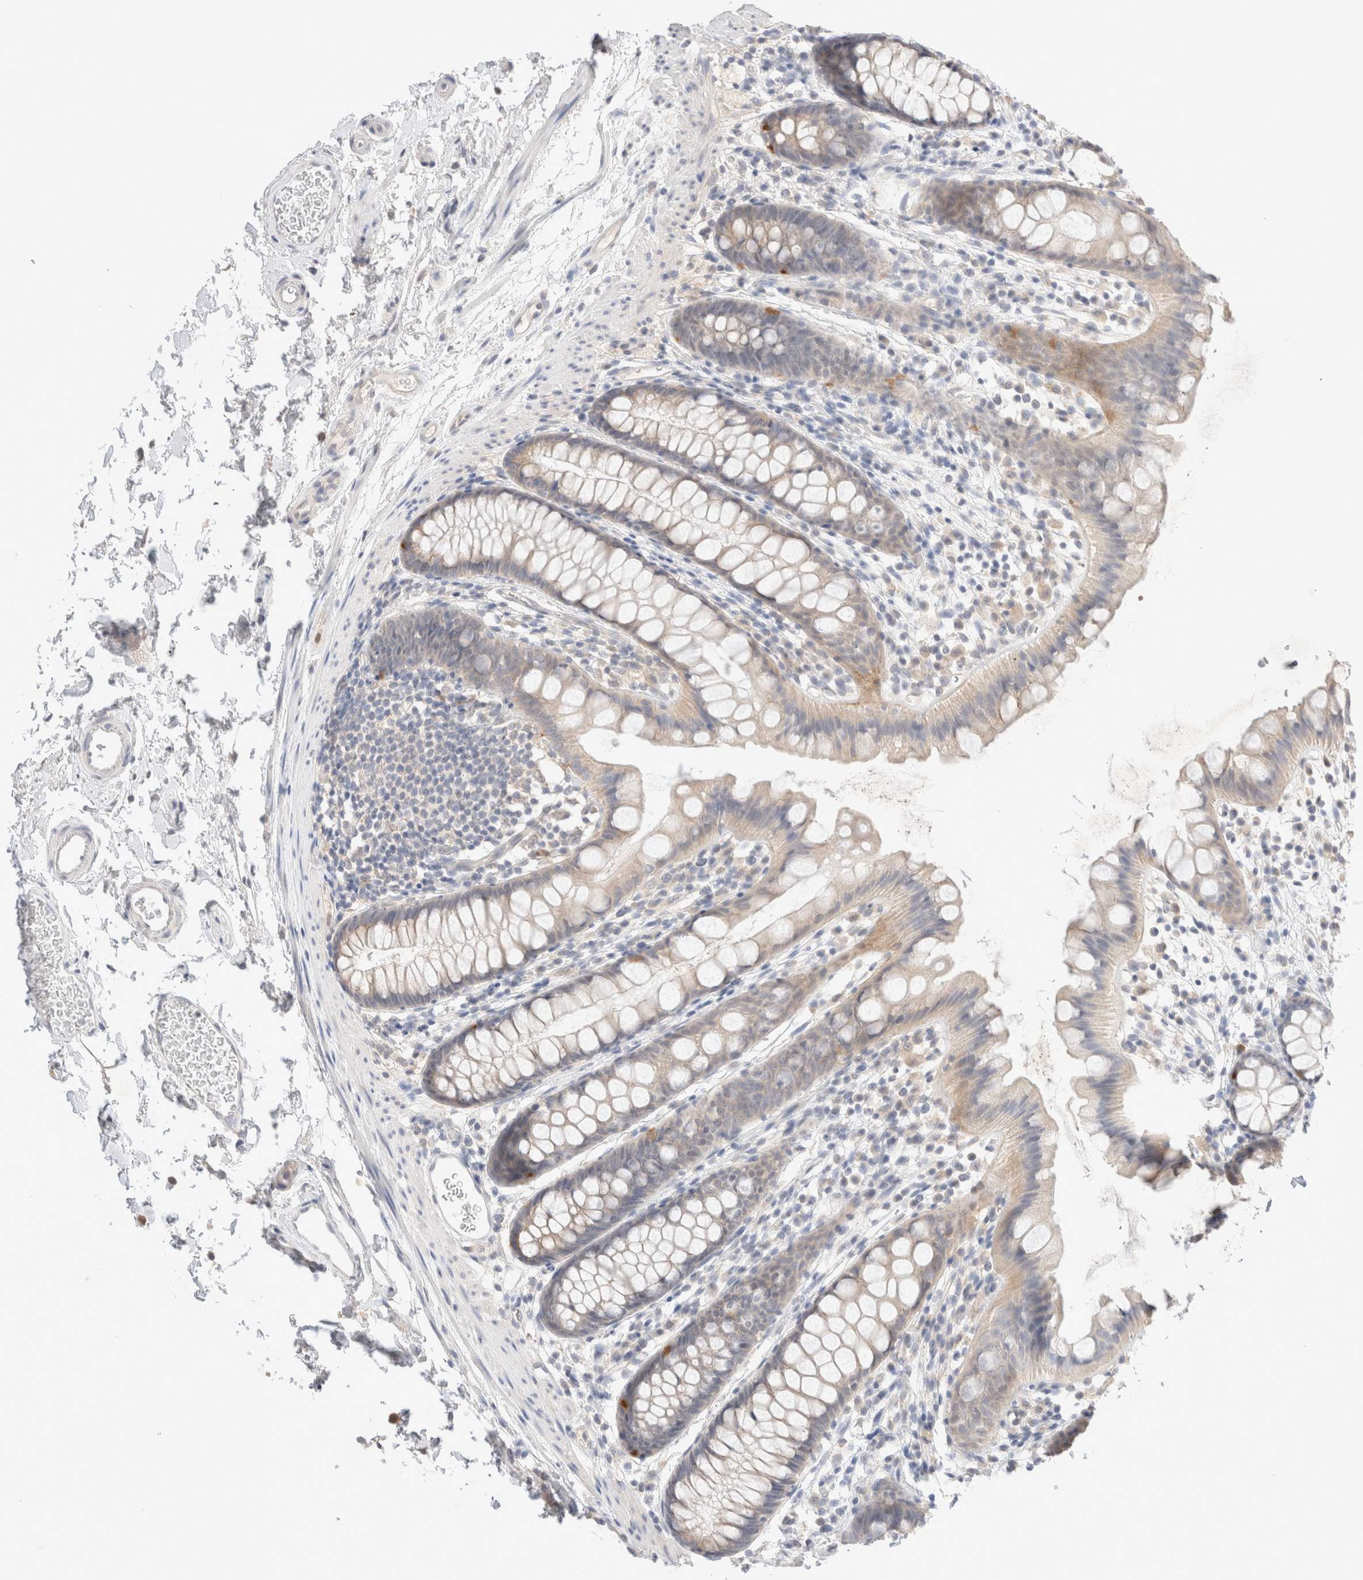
{"staining": {"intensity": "weak", "quantity": "25%-75%", "location": "cytoplasmic/membranous"}, "tissue": "rectum", "cell_type": "Glandular cells", "image_type": "normal", "snomed": [{"axis": "morphology", "description": "Normal tissue, NOS"}, {"axis": "topography", "description": "Rectum"}], "caption": "Normal rectum shows weak cytoplasmic/membranous positivity in about 25%-75% of glandular cells.", "gene": "SPATA20", "patient": {"sex": "female", "age": 65}}